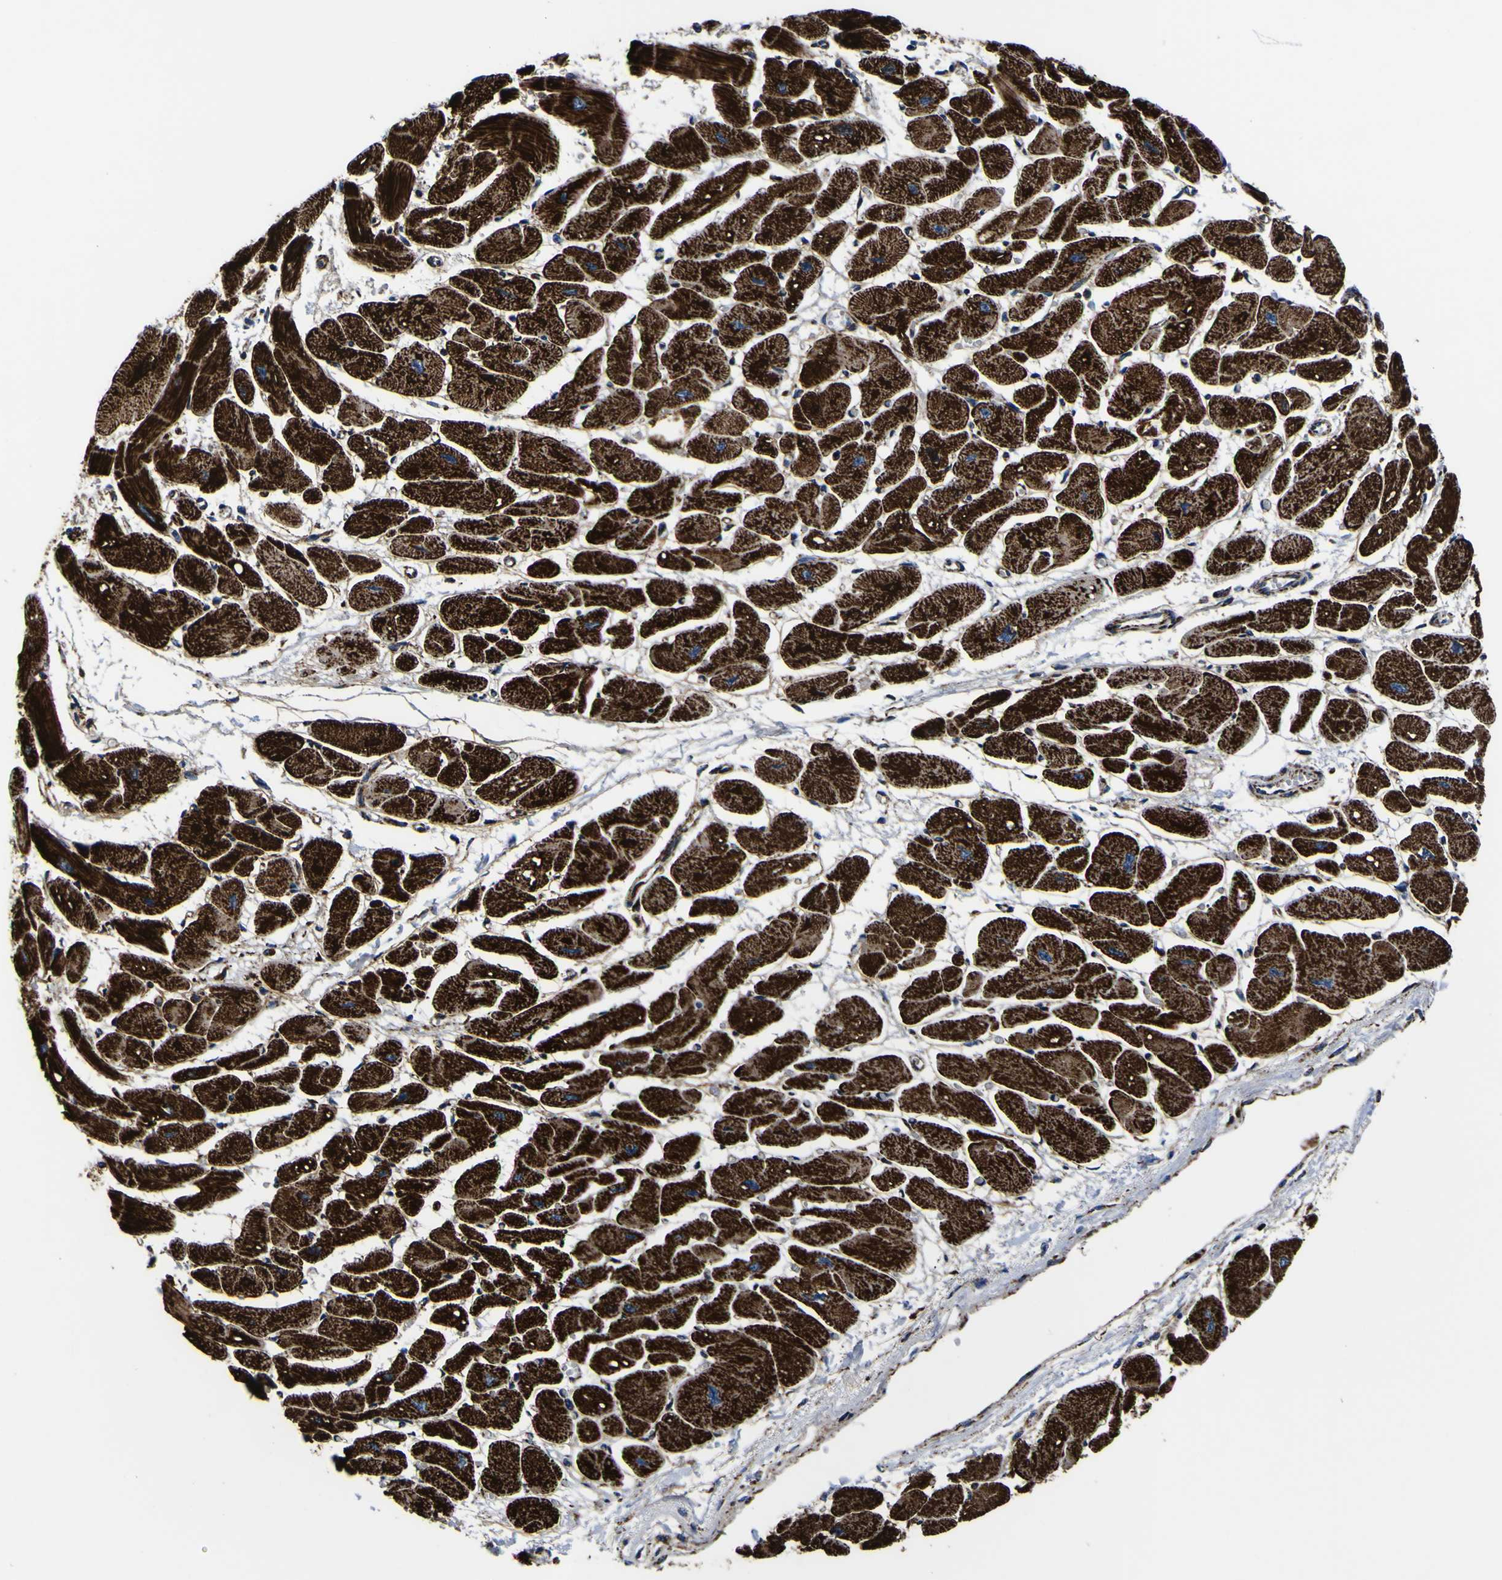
{"staining": {"intensity": "strong", "quantity": ">75%", "location": "cytoplasmic/membranous"}, "tissue": "heart muscle", "cell_type": "Cardiomyocytes", "image_type": "normal", "snomed": [{"axis": "morphology", "description": "Normal tissue, NOS"}, {"axis": "topography", "description": "Heart"}], "caption": "The immunohistochemical stain shows strong cytoplasmic/membranous staining in cardiomyocytes of normal heart muscle.", "gene": "PTRH2", "patient": {"sex": "female", "age": 54}}